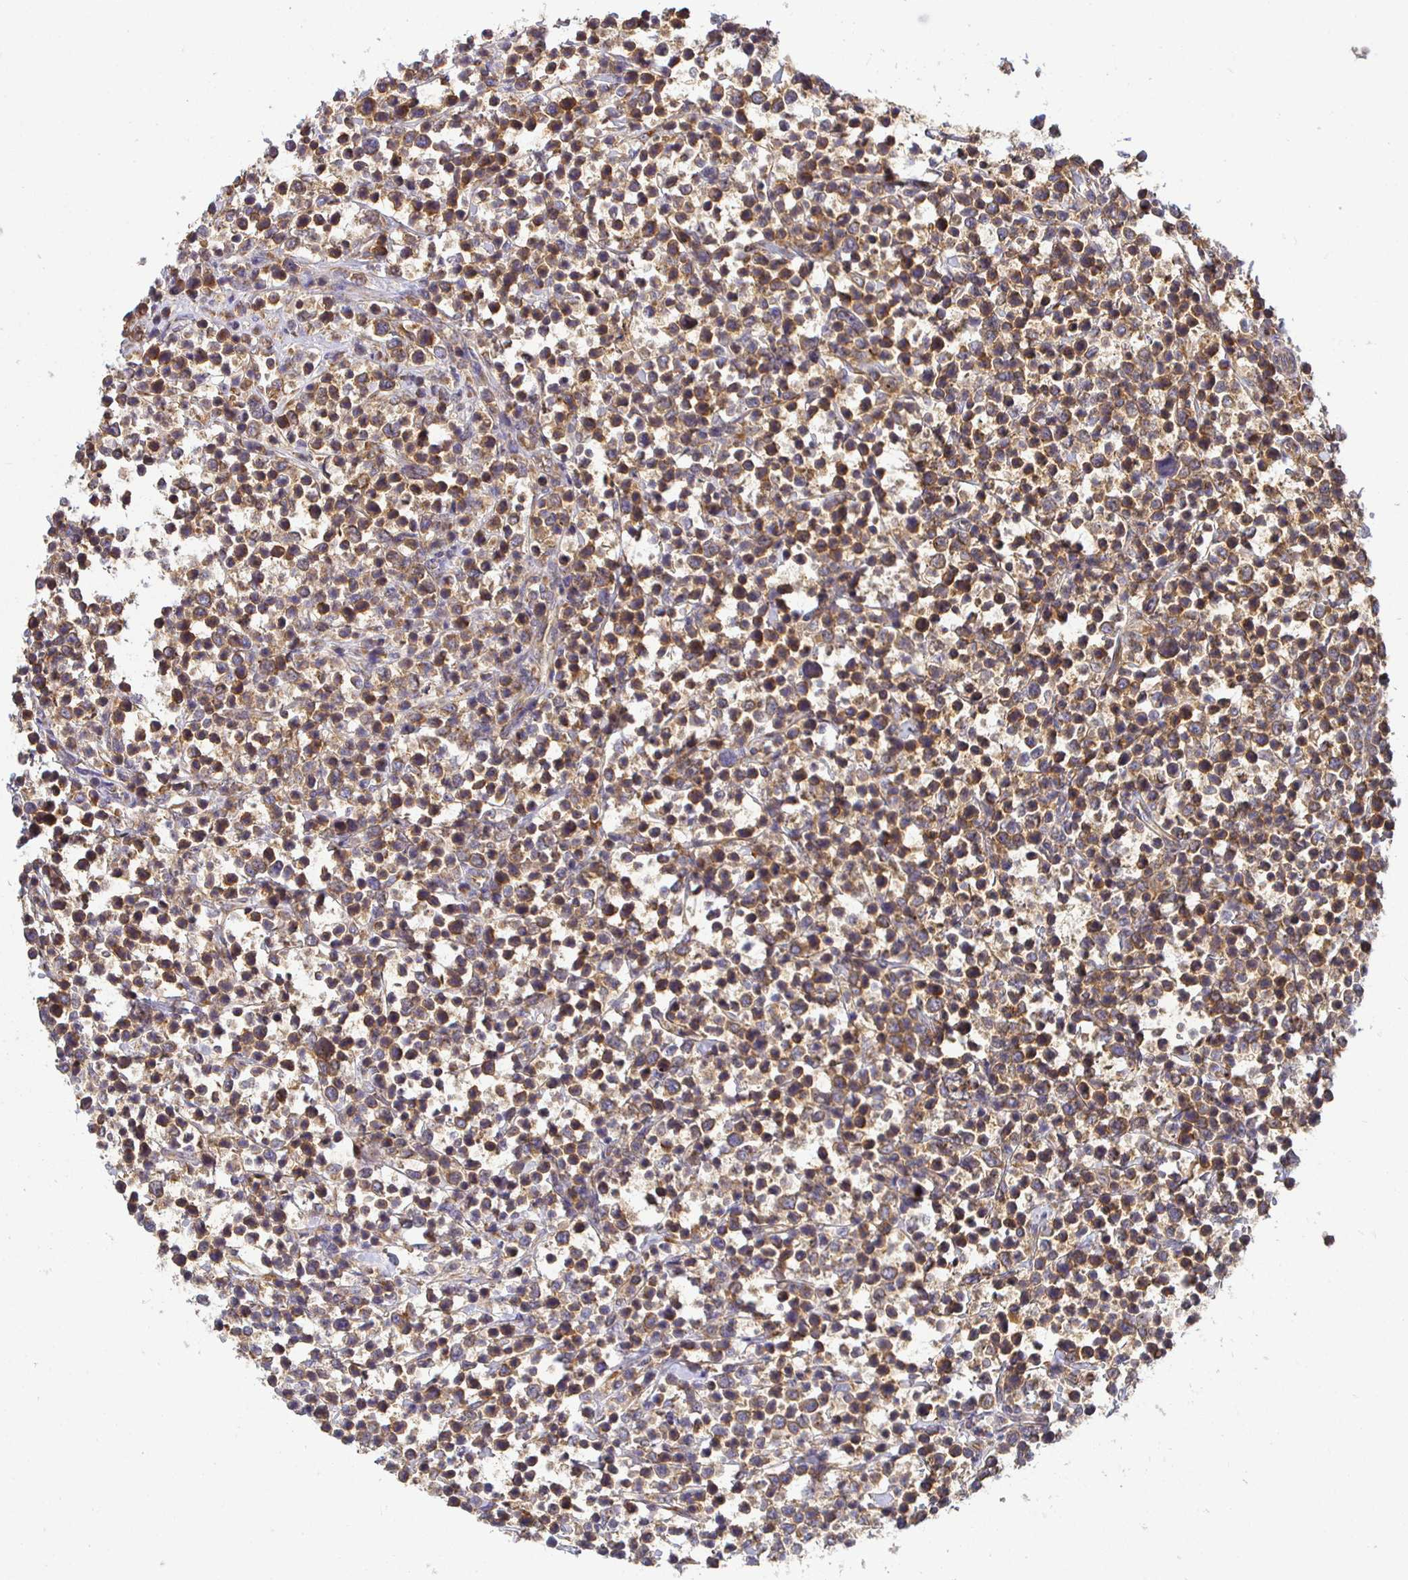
{"staining": {"intensity": "weak", "quantity": ">75%", "location": "cytoplasmic/membranous"}, "tissue": "lymphoma", "cell_type": "Tumor cells", "image_type": "cancer", "snomed": [{"axis": "morphology", "description": "Malignant lymphoma, non-Hodgkin's type, High grade"}, {"axis": "topography", "description": "Soft tissue"}], "caption": "IHC of human lymphoma displays low levels of weak cytoplasmic/membranous expression in approximately >75% of tumor cells. (Brightfield microscopy of DAB IHC at high magnification).", "gene": "IRAK1", "patient": {"sex": "female", "age": 56}}